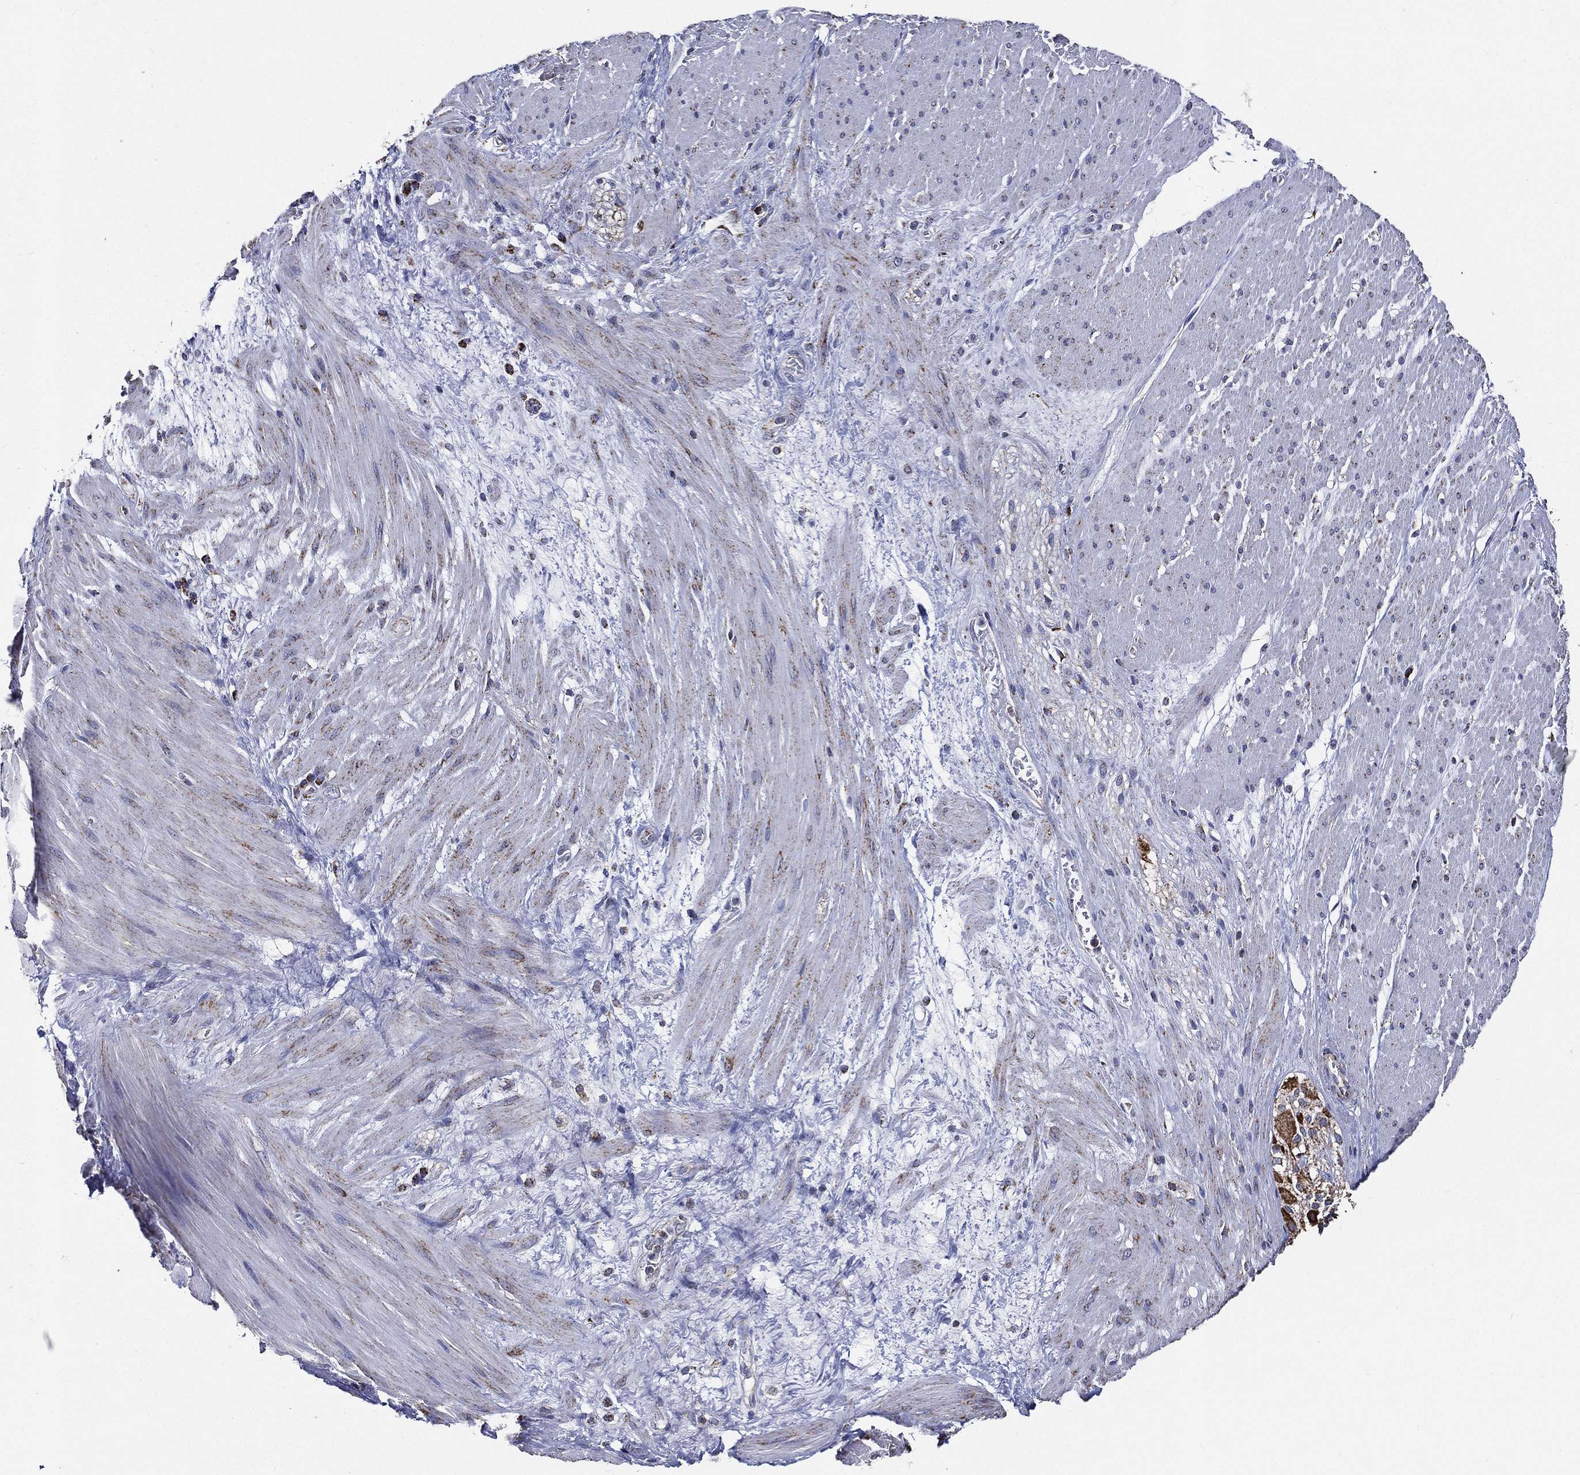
{"staining": {"intensity": "negative", "quantity": "none", "location": "none"}, "tissue": "smooth muscle", "cell_type": "Smooth muscle cells", "image_type": "normal", "snomed": [{"axis": "morphology", "description": "Normal tissue, NOS"}, {"axis": "topography", "description": "Soft tissue"}, {"axis": "topography", "description": "Smooth muscle"}], "caption": "Immunohistochemistry (IHC) histopathology image of benign smooth muscle stained for a protein (brown), which demonstrates no staining in smooth muscle cells. The staining was performed using DAB to visualize the protein expression in brown, while the nuclei were stained in blue with hematoxylin (Magnification: 20x).", "gene": "NDUFAB1", "patient": {"sex": "male", "age": 72}}